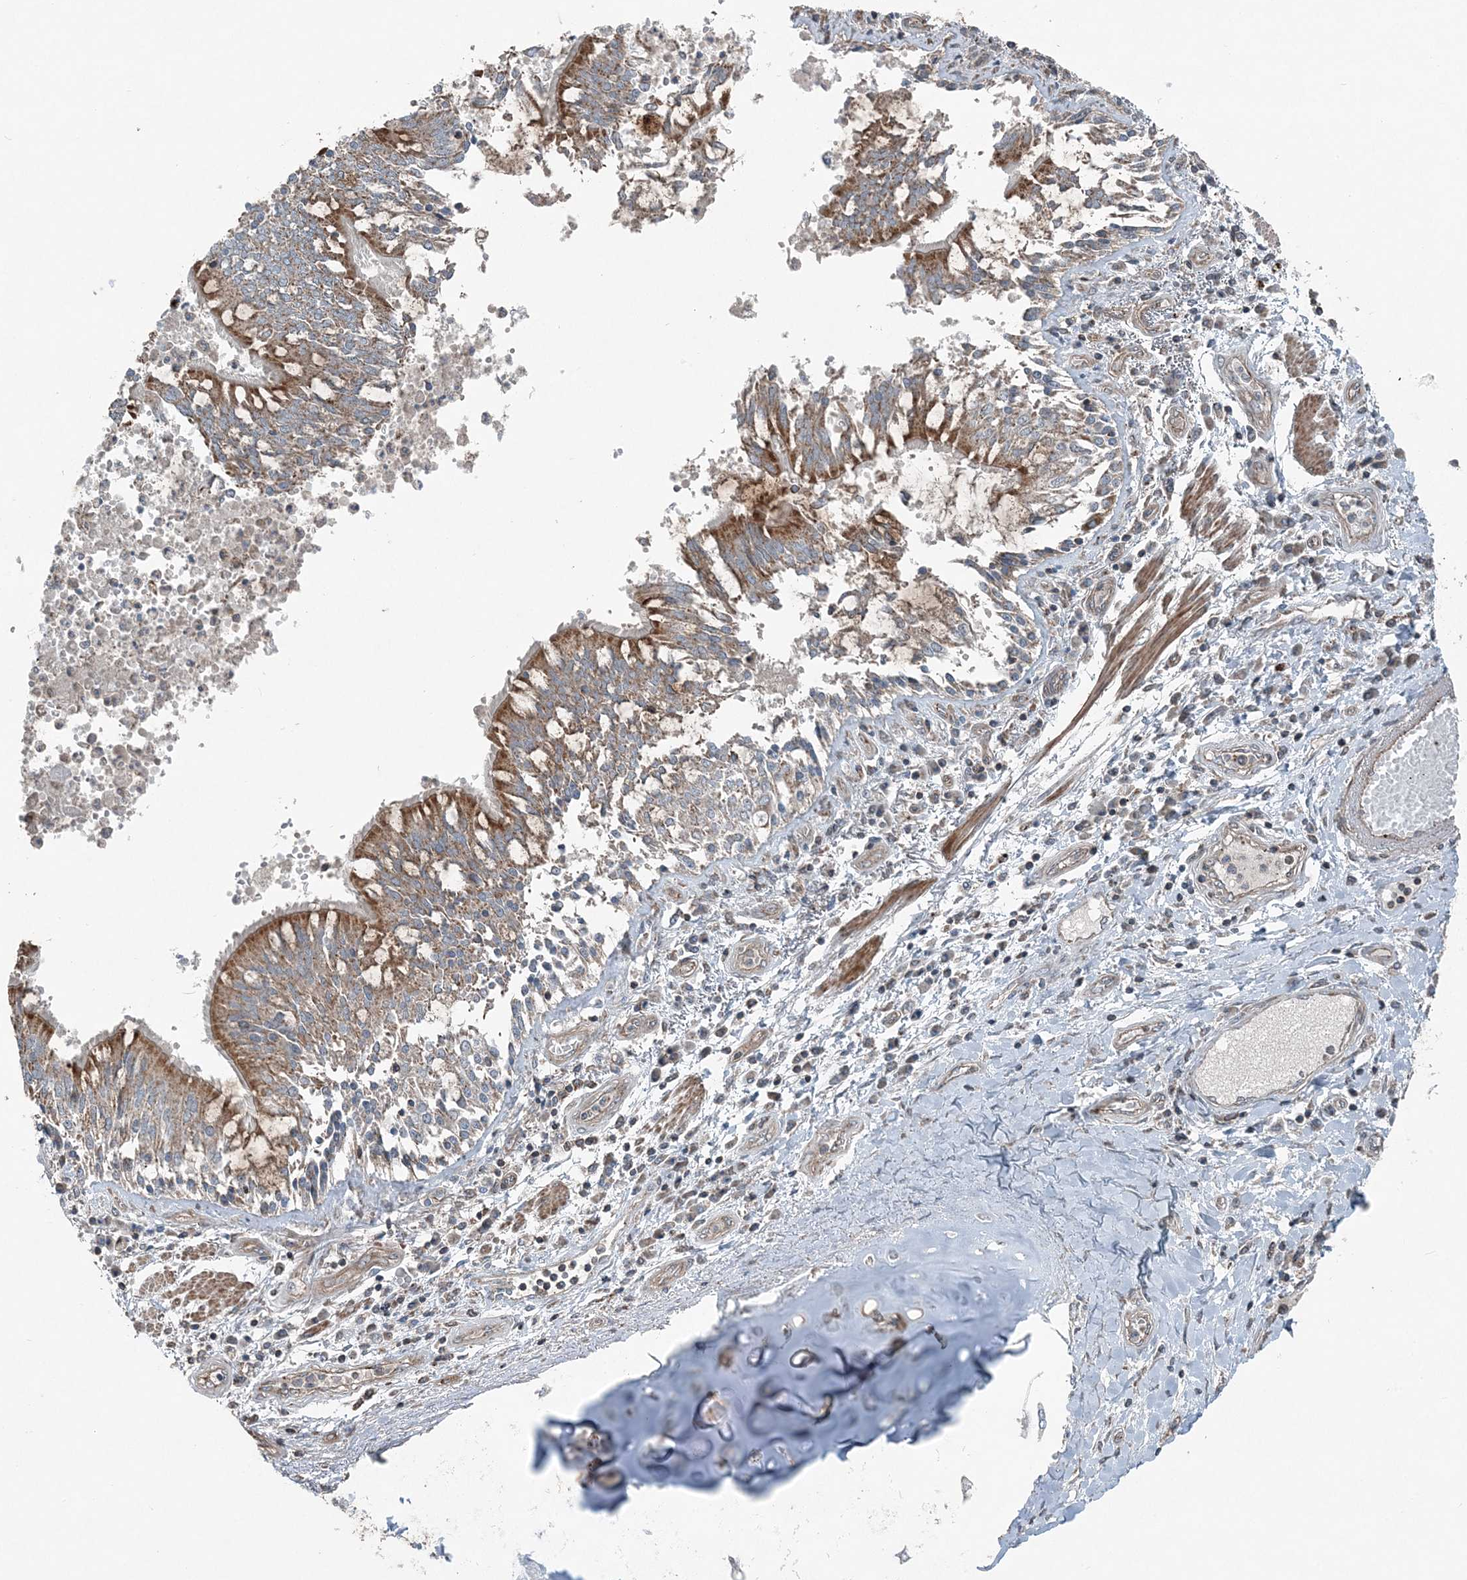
{"staining": {"intensity": "negative", "quantity": "none", "location": "none"}, "tissue": "adipose tissue", "cell_type": "Adipocytes", "image_type": "normal", "snomed": [{"axis": "morphology", "description": "Normal tissue, NOS"}, {"axis": "topography", "description": "Cartilage tissue"}, {"axis": "topography", "description": "Bronchus"}, {"axis": "topography", "description": "Lung"}, {"axis": "topography", "description": "Peripheral nerve tissue"}], "caption": "The immunohistochemistry histopathology image has no significant positivity in adipocytes of adipose tissue. (DAB (3,3'-diaminobenzidine) IHC, high magnification).", "gene": "KY", "patient": {"sex": "female", "age": 49}}